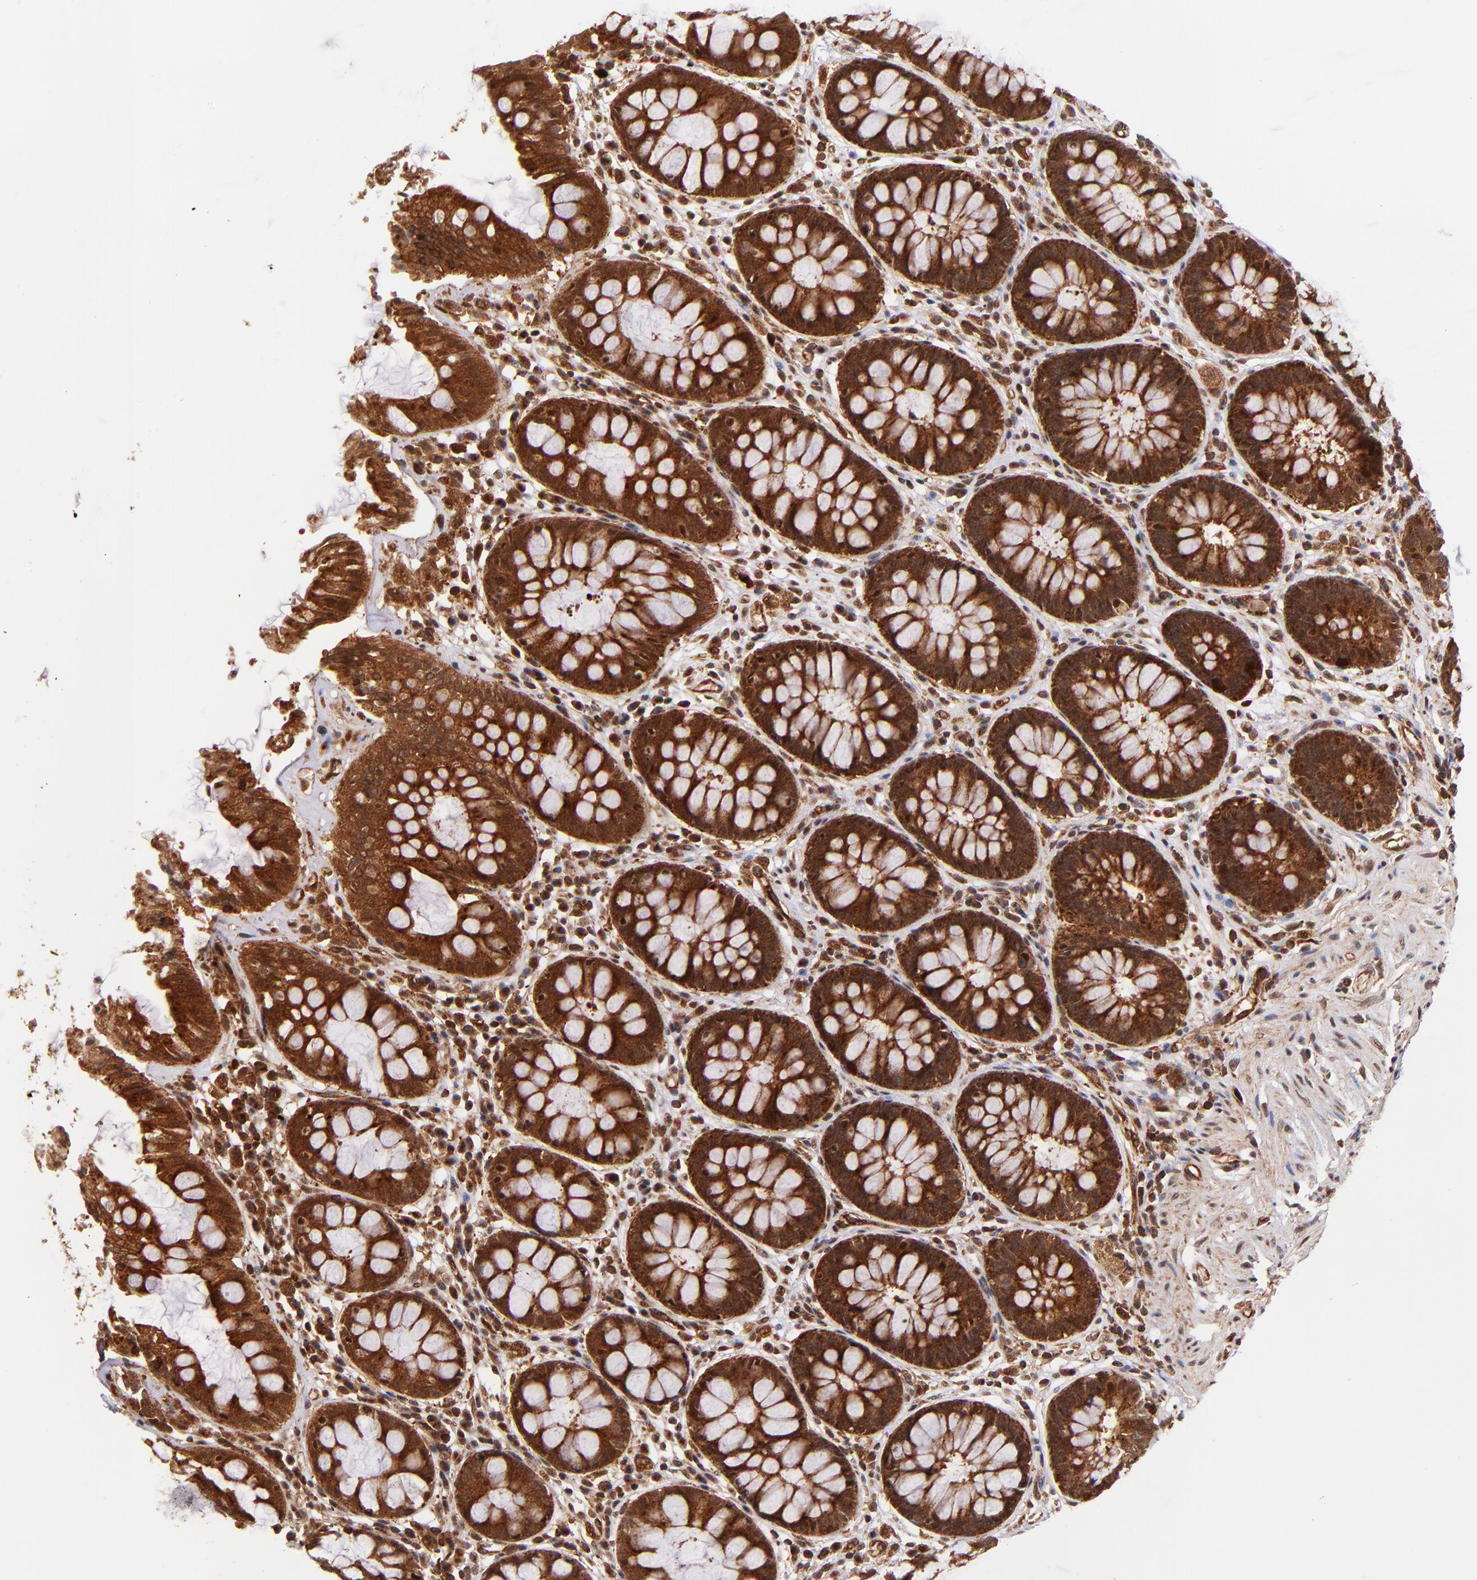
{"staining": {"intensity": "strong", "quantity": ">75%", "location": "cytoplasmic/membranous"}, "tissue": "rectum", "cell_type": "Glandular cells", "image_type": "normal", "snomed": [{"axis": "morphology", "description": "Normal tissue, NOS"}, {"axis": "topography", "description": "Rectum"}], "caption": "DAB immunohistochemical staining of unremarkable rectum shows strong cytoplasmic/membranous protein staining in about >75% of glandular cells.", "gene": "STX8", "patient": {"sex": "female", "age": 46}}